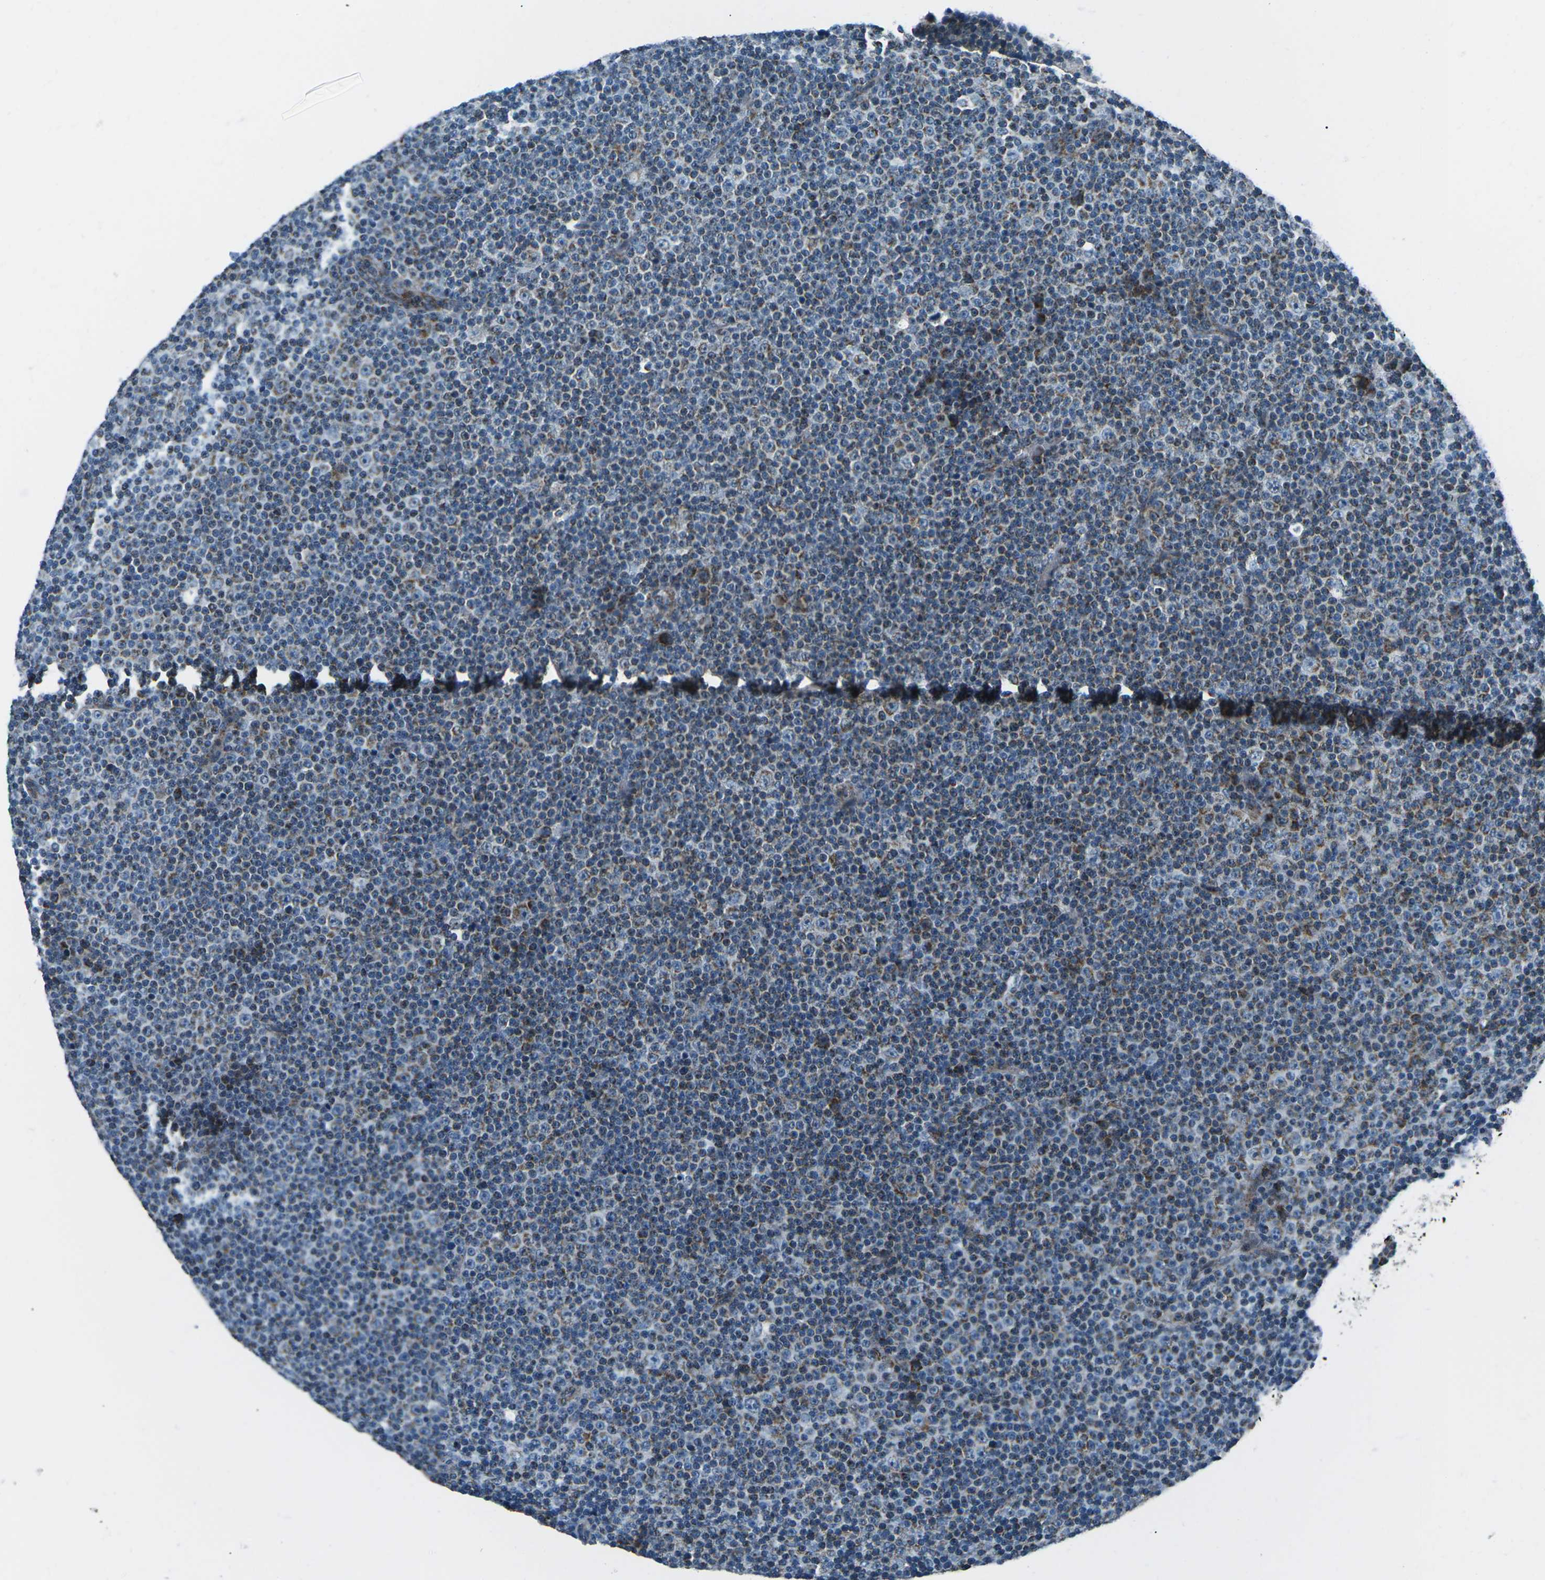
{"staining": {"intensity": "moderate", "quantity": "25%-75%", "location": "cytoplasmic/membranous"}, "tissue": "lymphoma", "cell_type": "Tumor cells", "image_type": "cancer", "snomed": [{"axis": "morphology", "description": "Malignant lymphoma, non-Hodgkin's type, Low grade"}, {"axis": "topography", "description": "Lymph node"}], "caption": "Brown immunohistochemical staining in human lymphoma shows moderate cytoplasmic/membranous positivity in approximately 25%-75% of tumor cells.", "gene": "RFESD", "patient": {"sex": "female", "age": 67}}